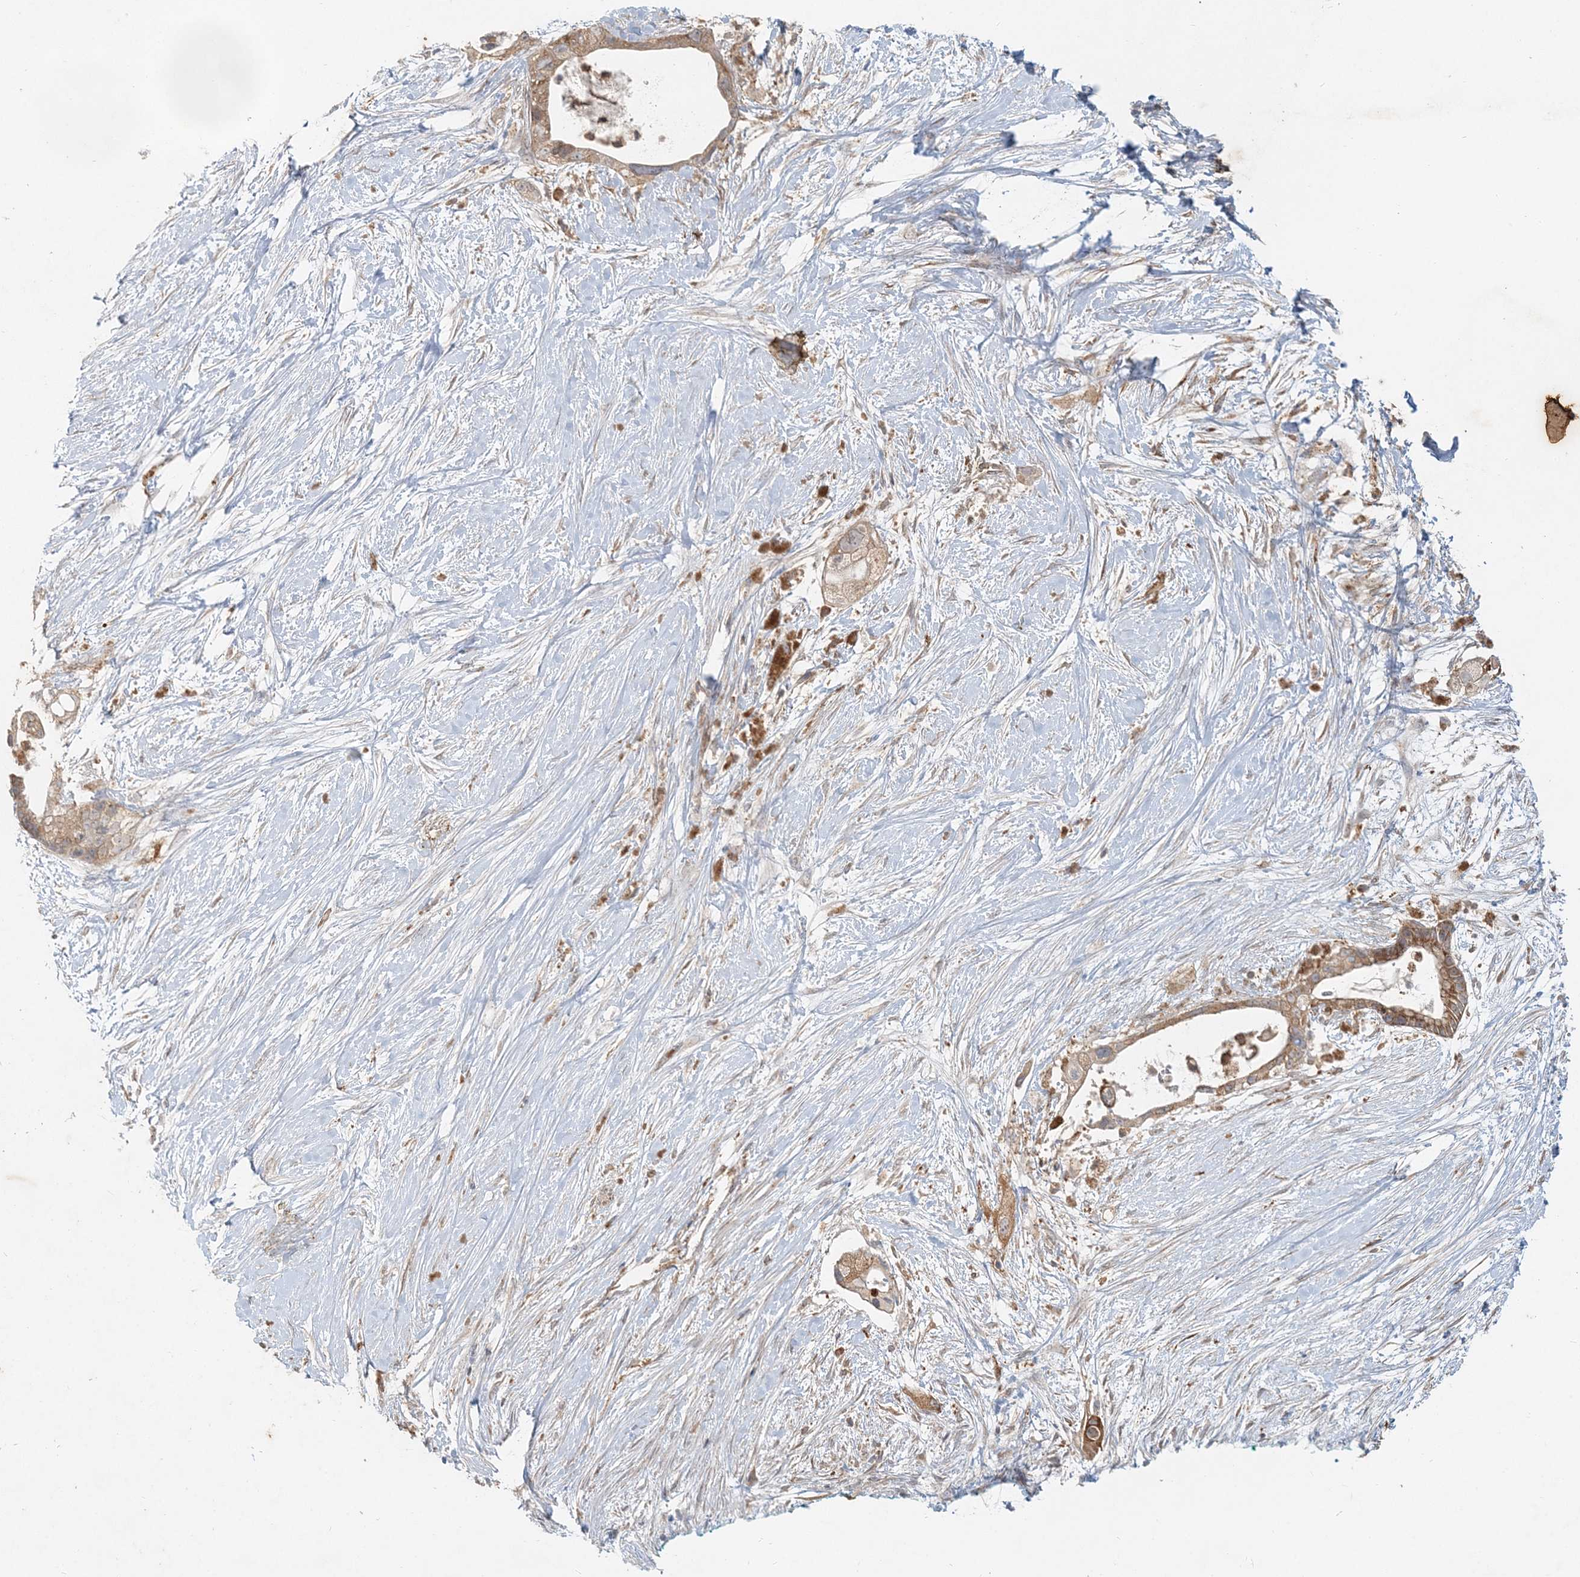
{"staining": {"intensity": "moderate", "quantity": ">75%", "location": "cytoplasmic/membranous"}, "tissue": "pancreatic cancer", "cell_type": "Tumor cells", "image_type": "cancer", "snomed": [{"axis": "morphology", "description": "Adenocarcinoma, NOS"}, {"axis": "topography", "description": "Pancreas"}], "caption": "Immunohistochemical staining of human pancreatic adenocarcinoma reveals moderate cytoplasmic/membranous protein positivity in approximately >75% of tumor cells.", "gene": "RAB14", "patient": {"sex": "male", "age": 53}}